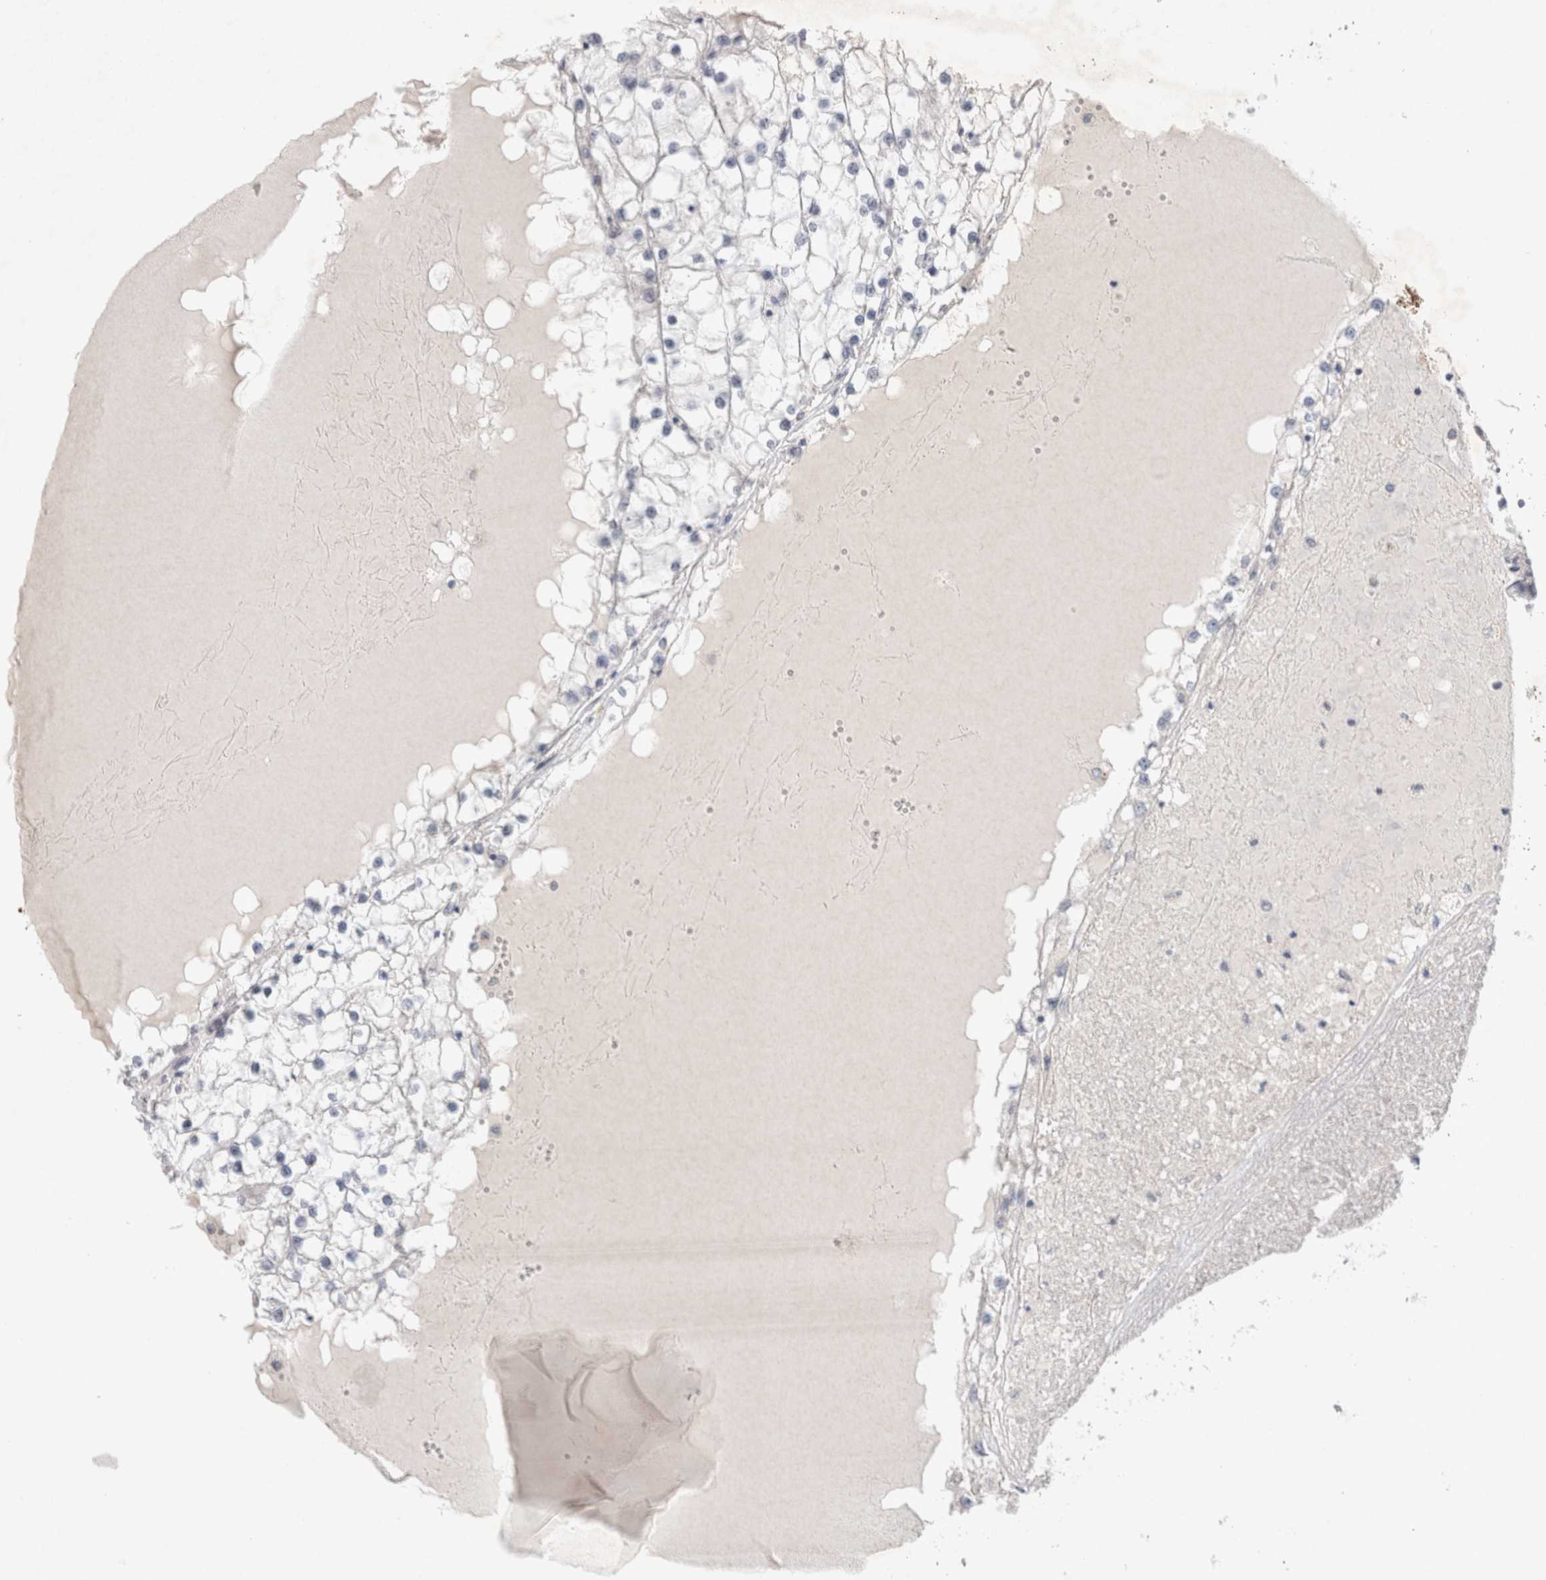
{"staining": {"intensity": "negative", "quantity": "none", "location": "none"}, "tissue": "renal cancer", "cell_type": "Tumor cells", "image_type": "cancer", "snomed": [{"axis": "morphology", "description": "Adenocarcinoma, NOS"}, {"axis": "topography", "description": "Kidney"}], "caption": "A histopathology image of human renal cancer (adenocarcinoma) is negative for staining in tumor cells.", "gene": "BICD2", "patient": {"sex": "male", "age": 68}}